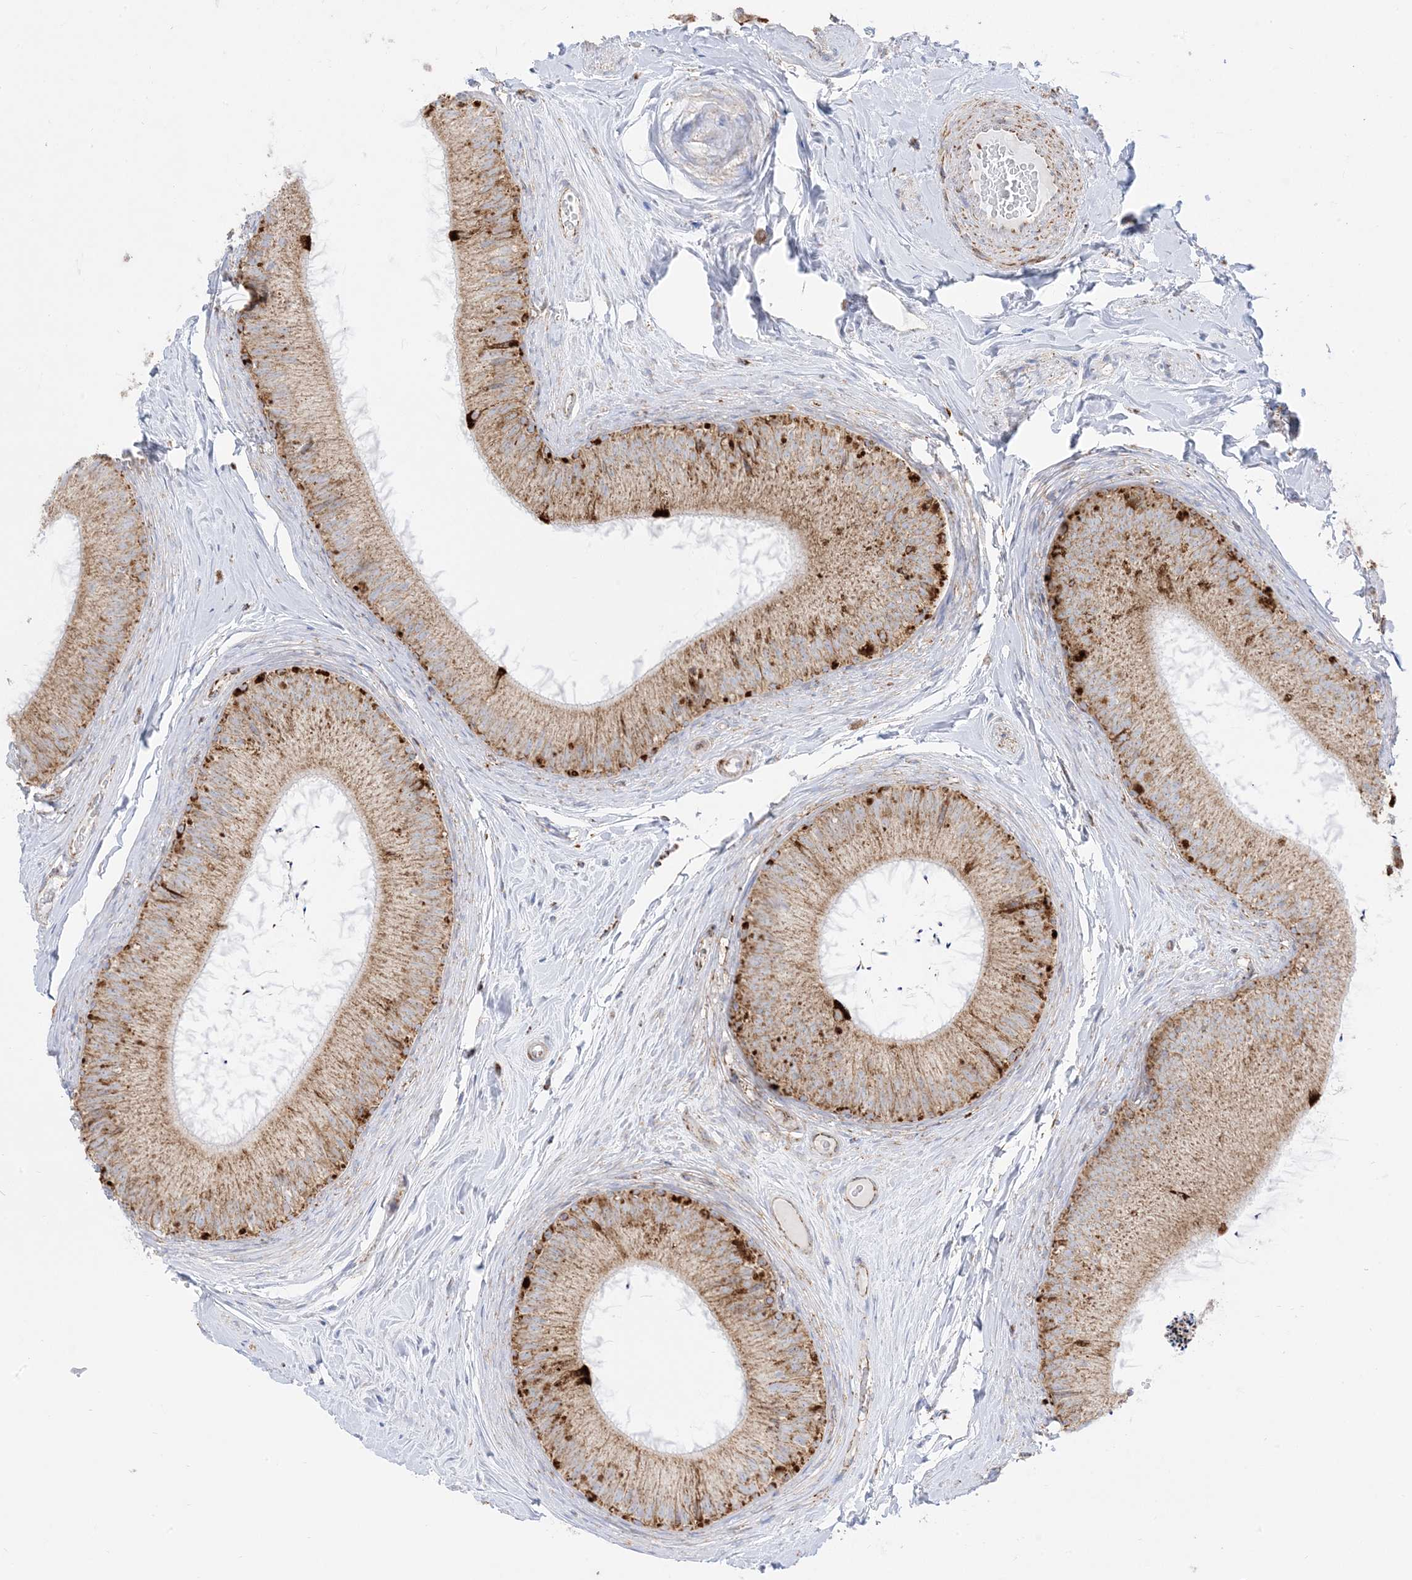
{"staining": {"intensity": "strong", "quantity": ">75%", "location": "cytoplasmic/membranous"}, "tissue": "epididymis", "cell_type": "Glandular cells", "image_type": "normal", "snomed": [{"axis": "morphology", "description": "Normal tissue, NOS"}, {"axis": "topography", "description": "Epididymis"}], "caption": "This micrograph reveals immunohistochemistry staining of normal human epididymis, with high strong cytoplasmic/membranous positivity in about >75% of glandular cells.", "gene": "MRPS36", "patient": {"sex": "male", "age": 50}}